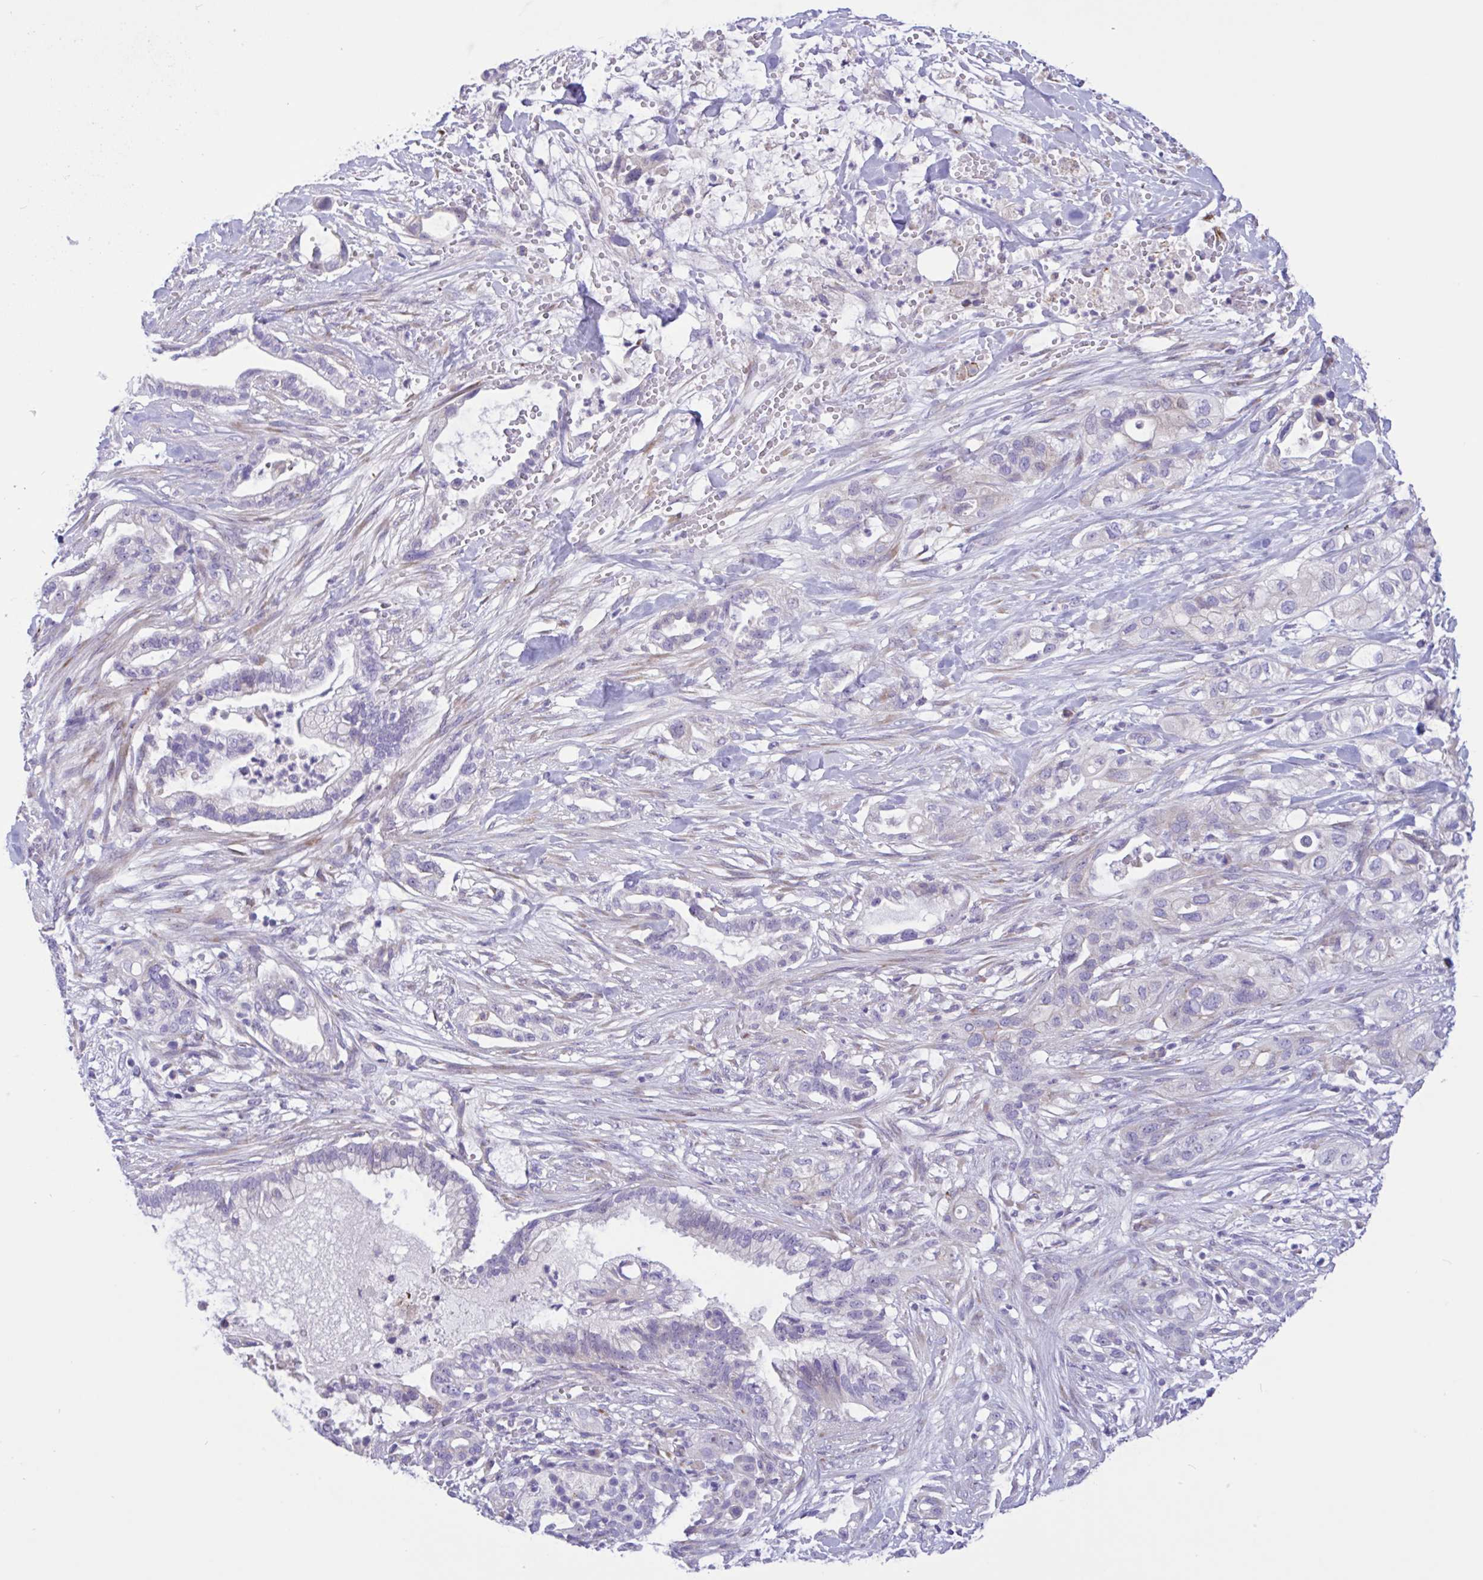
{"staining": {"intensity": "negative", "quantity": "none", "location": "none"}, "tissue": "pancreatic cancer", "cell_type": "Tumor cells", "image_type": "cancer", "snomed": [{"axis": "morphology", "description": "Adenocarcinoma, NOS"}, {"axis": "topography", "description": "Pancreas"}], "caption": "Immunohistochemistry (IHC) of human adenocarcinoma (pancreatic) displays no positivity in tumor cells.", "gene": "DSC3", "patient": {"sex": "male", "age": 44}}